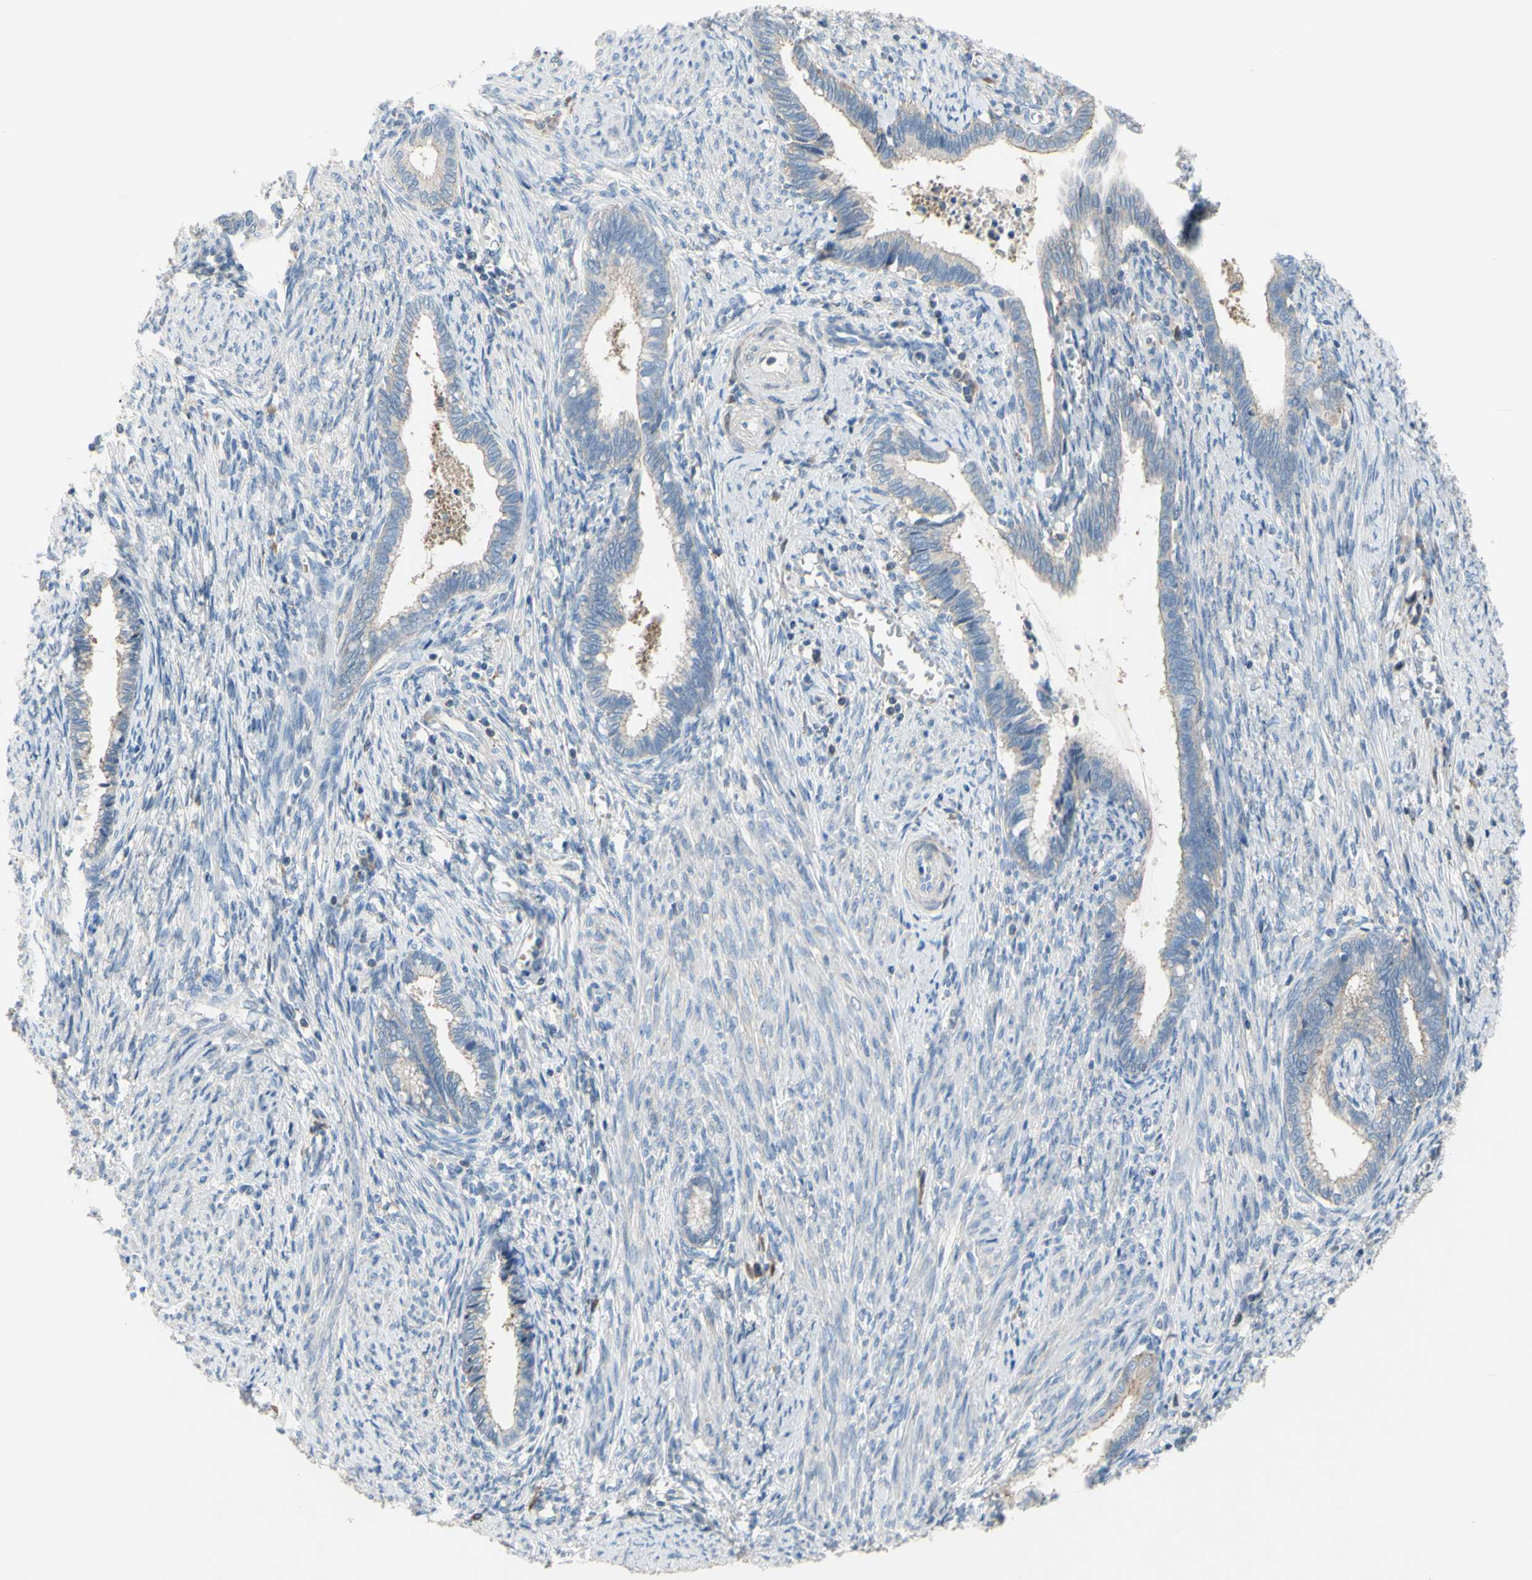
{"staining": {"intensity": "weak", "quantity": "25%-75%", "location": "cytoplasmic/membranous"}, "tissue": "cervical cancer", "cell_type": "Tumor cells", "image_type": "cancer", "snomed": [{"axis": "morphology", "description": "Adenocarcinoma, NOS"}, {"axis": "topography", "description": "Cervix"}], "caption": "A high-resolution image shows immunohistochemistry (IHC) staining of cervical cancer, which exhibits weak cytoplasmic/membranous positivity in approximately 25%-75% of tumor cells.", "gene": "TMEM59L", "patient": {"sex": "female", "age": 44}}